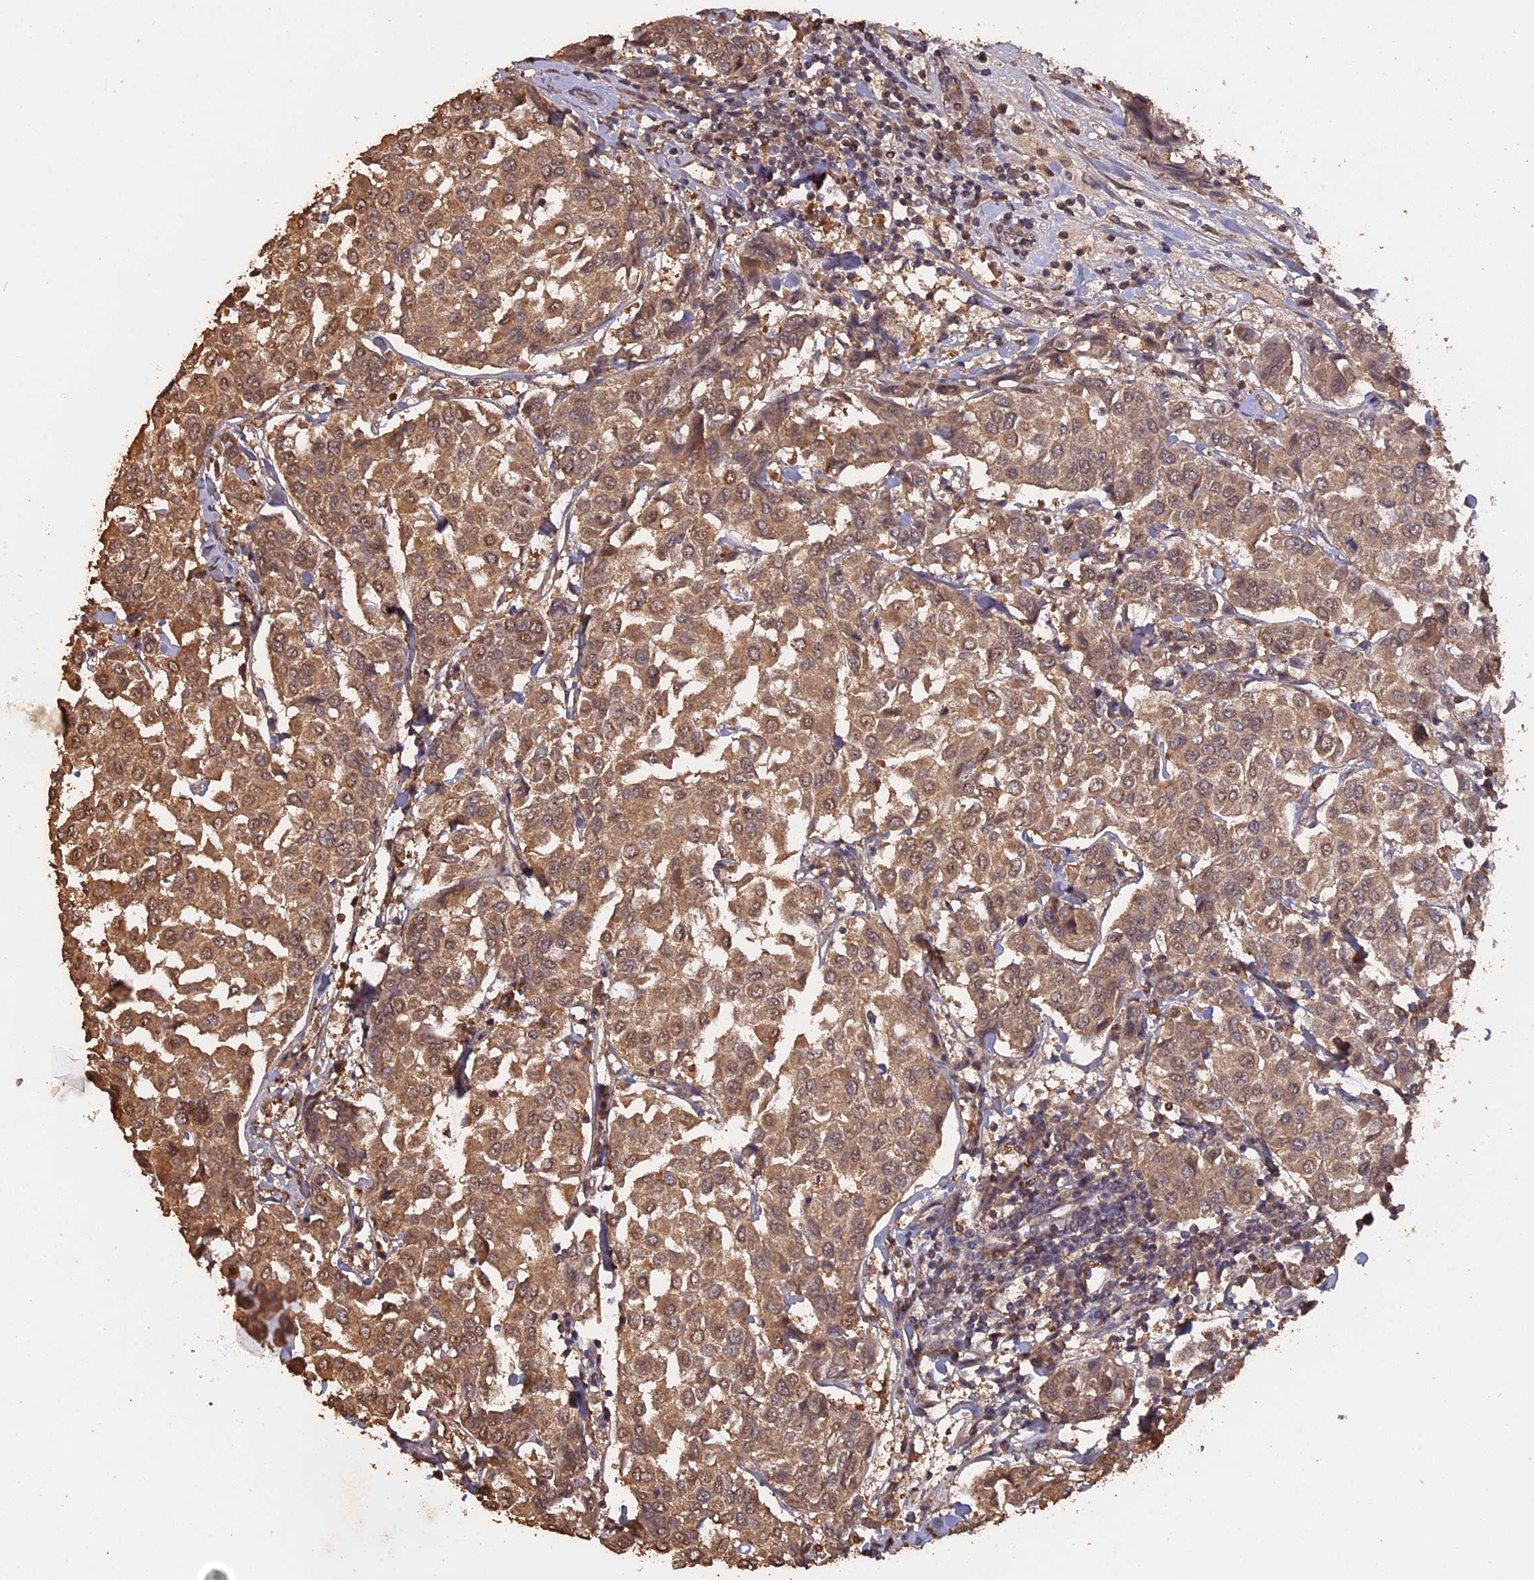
{"staining": {"intensity": "moderate", "quantity": ">75%", "location": "cytoplasmic/membranous,nuclear"}, "tissue": "breast cancer", "cell_type": "Tumor cells", "image_type": "cancer", "snomed": [{"axis": "morphology", "description": "Duct carcinoma"}, {"axis": "topography", "description": "Breast"}], "caption": "This is a photomicrograph of IHC staining of breast intraductal carcinoma, which shows moderate expression in the cytoplasmic/membranous and nuclear of tumor cells.", "gene": "PSMC6", "patient": {"sex": "female", "age": 55}}